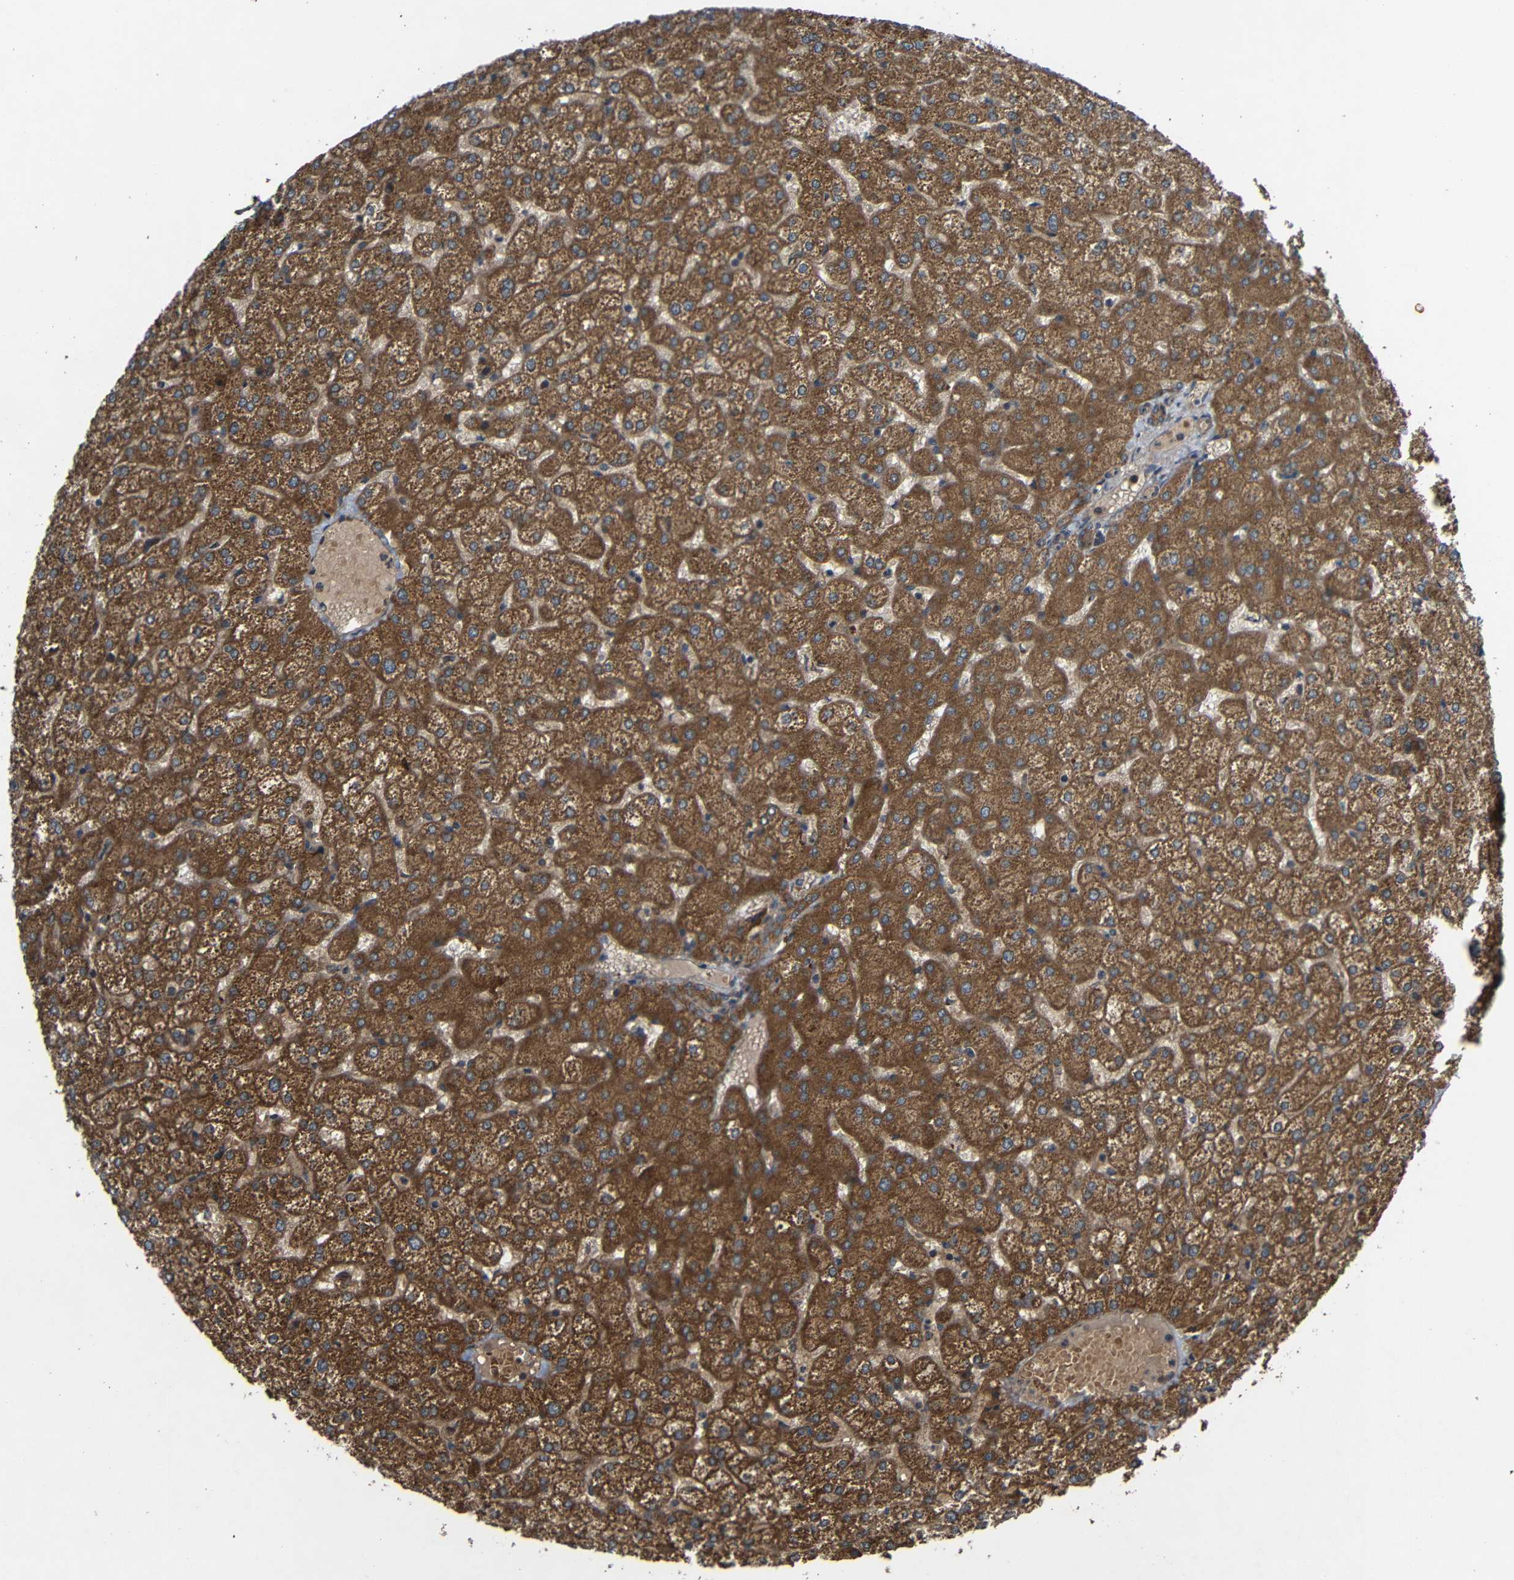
{"staining": {"intensity": "moderate", "quantity": ">75%", "location": "cytoplasmic/membranous"}, "tissue": "liver", "cell_type": "Cholangiocytes", "image_type": "normal", "snomed": [{"axis": "morphology", "description": "Normal tissue, NOS"}, {"axis": "topography", "description": "Liver"}], "caption": "Immunohistochemical staining of normal human liver displays medium levels of moderate cytoplasmic/membranous staining in approximately >75% of cholangiocytes.", "gene": "C1GALT1", "patient": {"sex": "female", "age": 32}}